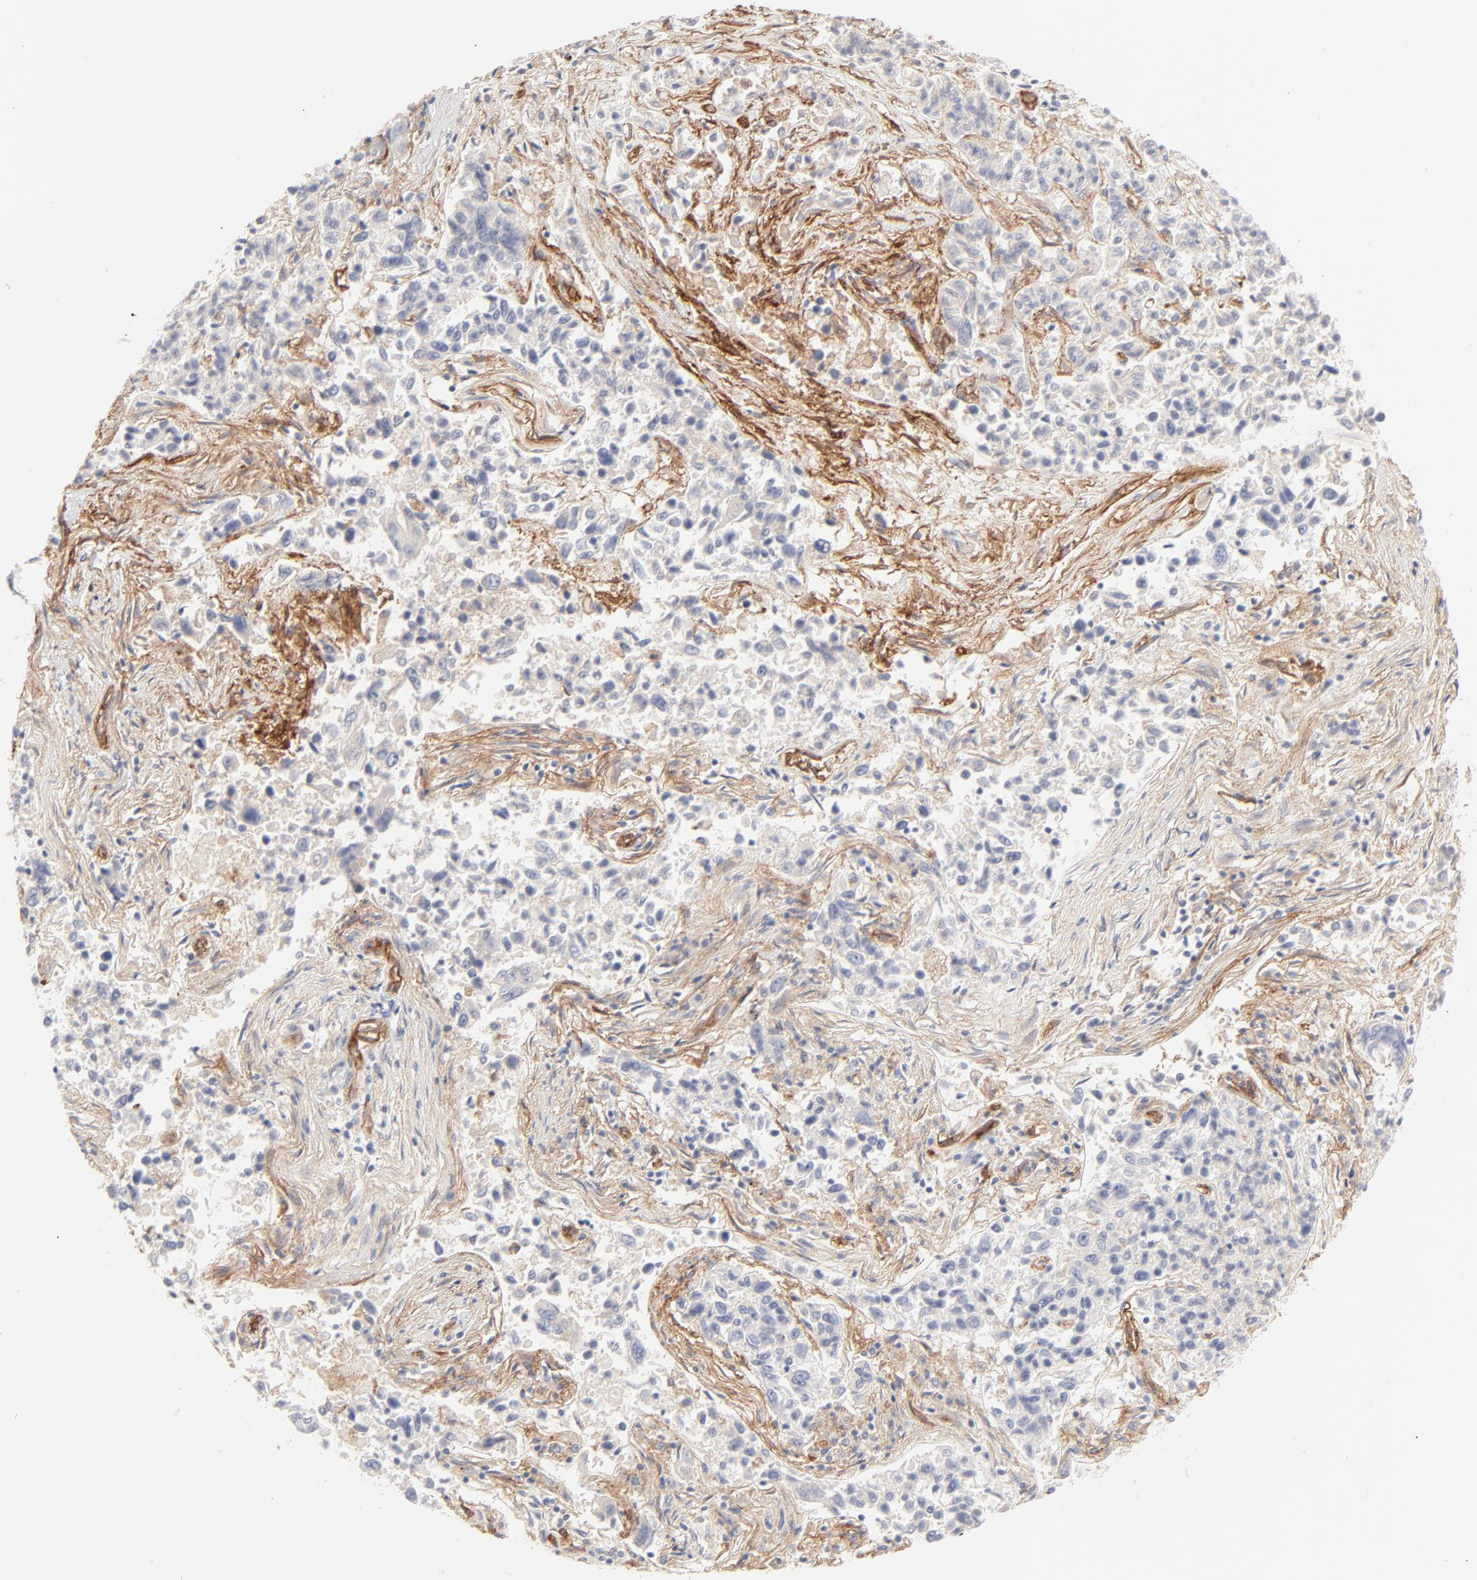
{"staining": {"intensity": "negative", "quantity": "none", "location": "none"}, "tissue": "lung cancer", "cell_type": "Tumor cells", "image_type": "cancer", "snomed": [{"axis": "morphology", "description": "Adenocarcinoma, NOS"}, {"axis": "topography", "description": "Lung"}], "caption": "A photomicrograph of human adenocarcinoma (lung) is negative for staining in tumor cells.", "gene": "ITGA5", "patient": {"sex": "male", "age": 84}}